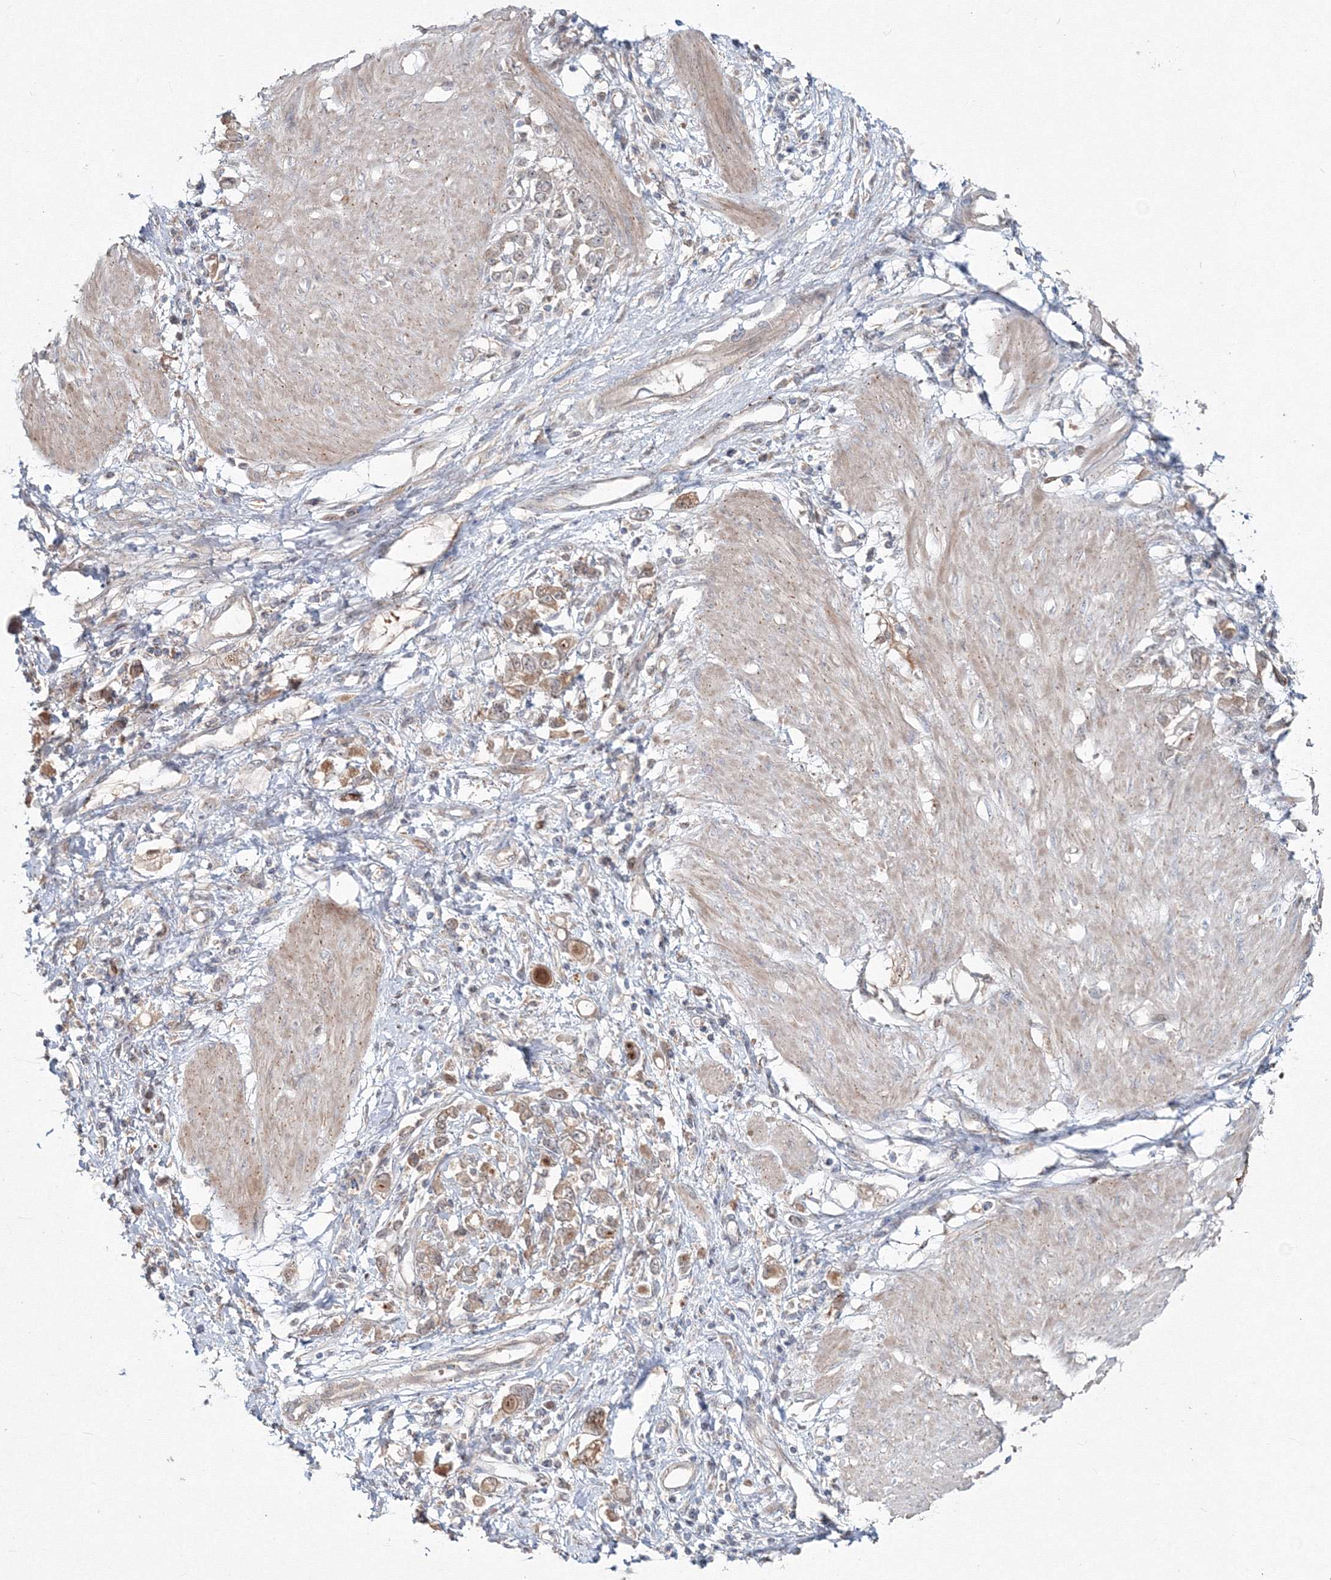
{"staining": {"intensity": "moderate", "quantity": ">75%", "location": "cytoplasmic/membranous"}, "tissue": "stomach cancer", "cell_type": "Tumor cells", "image_type": "cancer", "snomed": [{"axis": "morphology", "description": "Adenocarcinoma, NOS"}, {"axis": "topography", "description": "Stomach"}], "caption": "DAB immunohistochemical staining of human stomach adenocarcinoma exhibits moderate cytoplasmic/membranous protein staining in approximately >75% of tumor cells.", "gene": "MKRN2", "patient": {"sex": "female", "age": 76}}